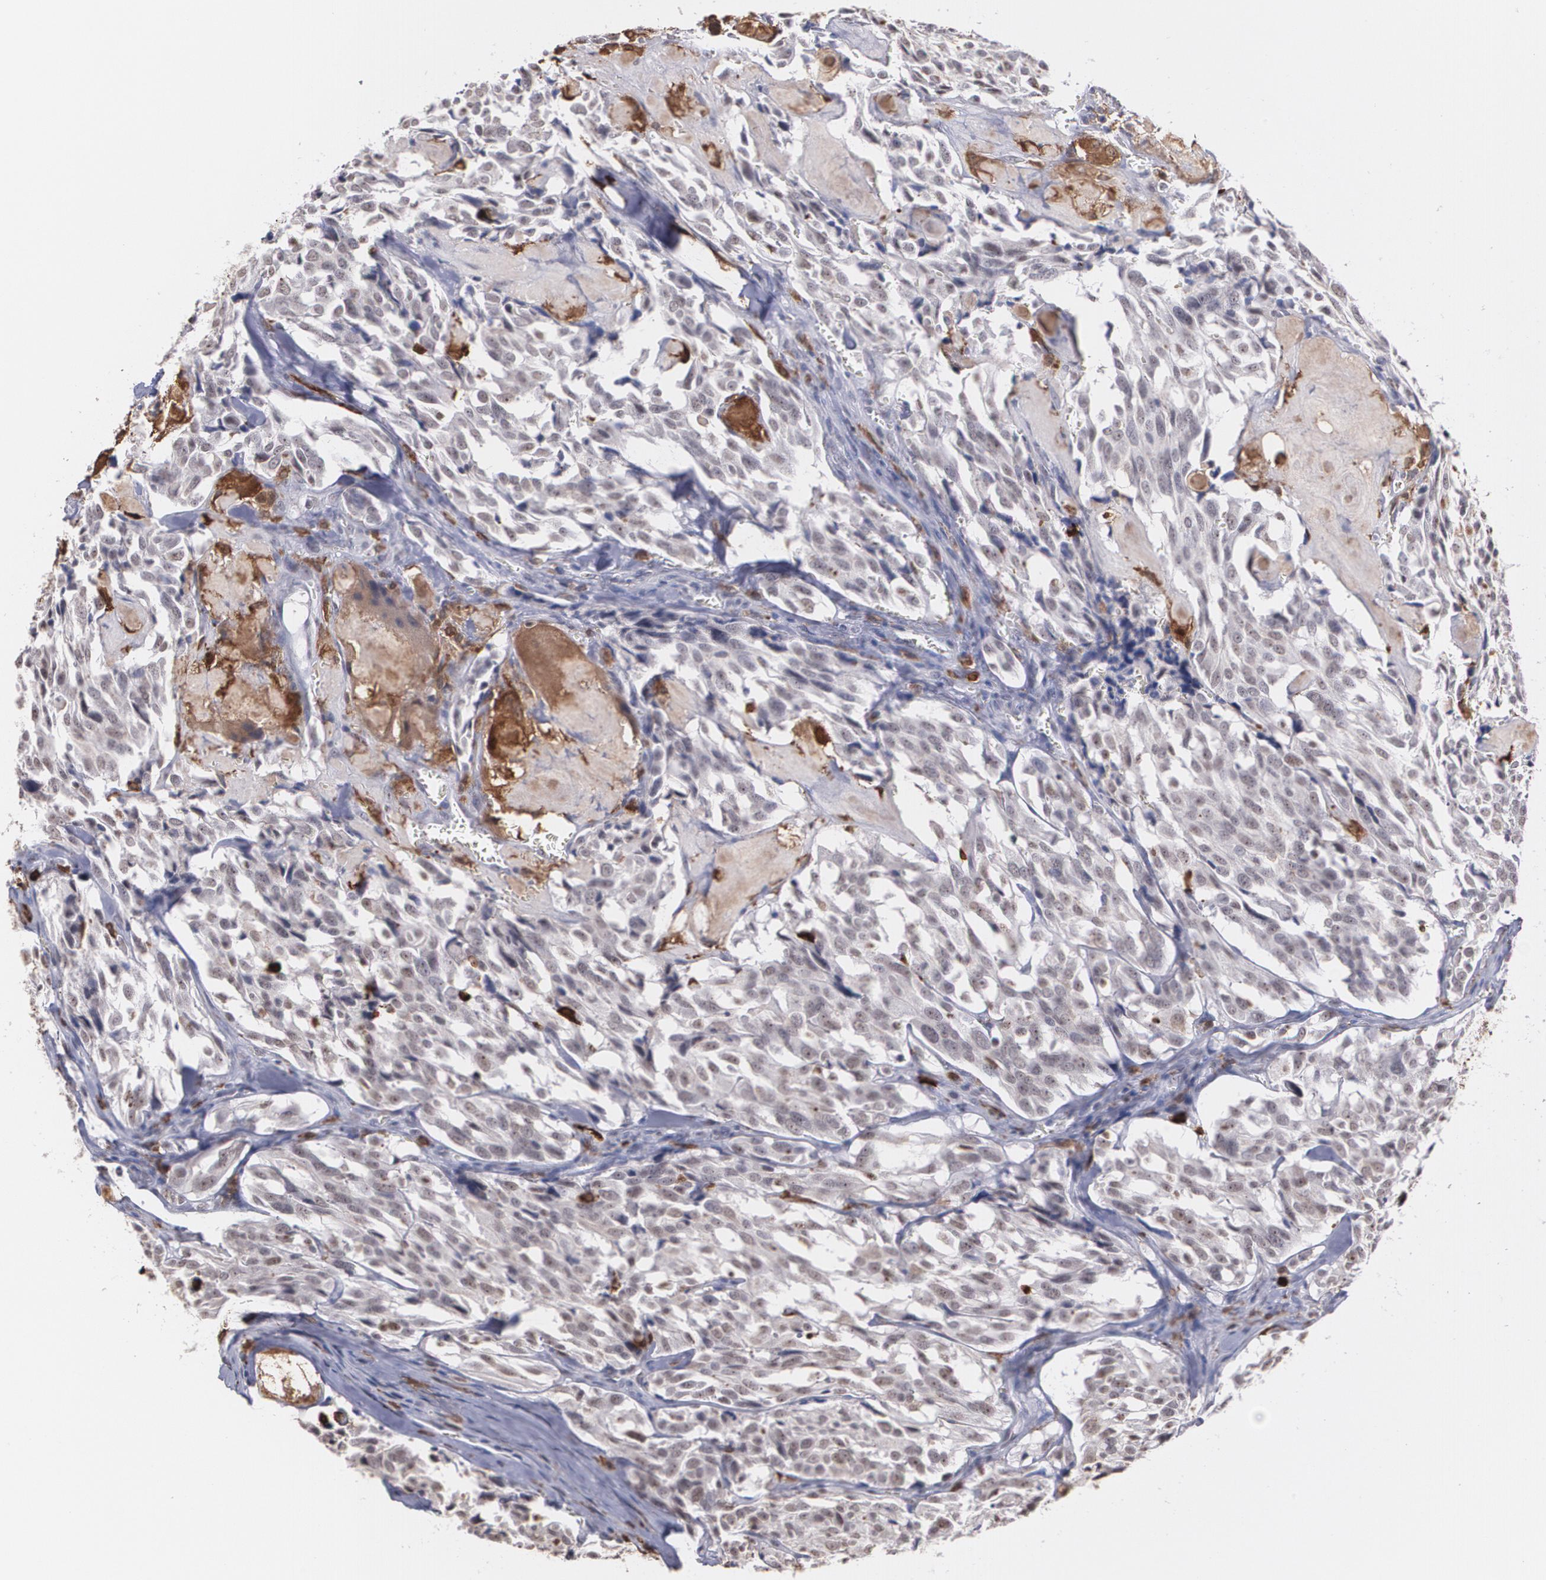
{"staining": {"intensity": "negative", "quantity": "none", "location": "none"}, "tissue": "thyroid cancer", "cell_type": "Tumor cells", "image_type": "cancer", "snomed": [{"axis": "morphology", "description": "Carcinoma, NOS"}, {"axis": "morphology", "description": "Carcinoid, malignant, NOS"}, {"axis": "topography", "description": "Thyroid gland"}], "caption": "There is no significant expression in tumor cells of carcinoma (thyroid). (Brightfield microscopy of DAB (3,3'-diaminobenzidine) IHC at high magnification).", "gene": "NCF2", "patient": {"sex": "male", "age": 33}}